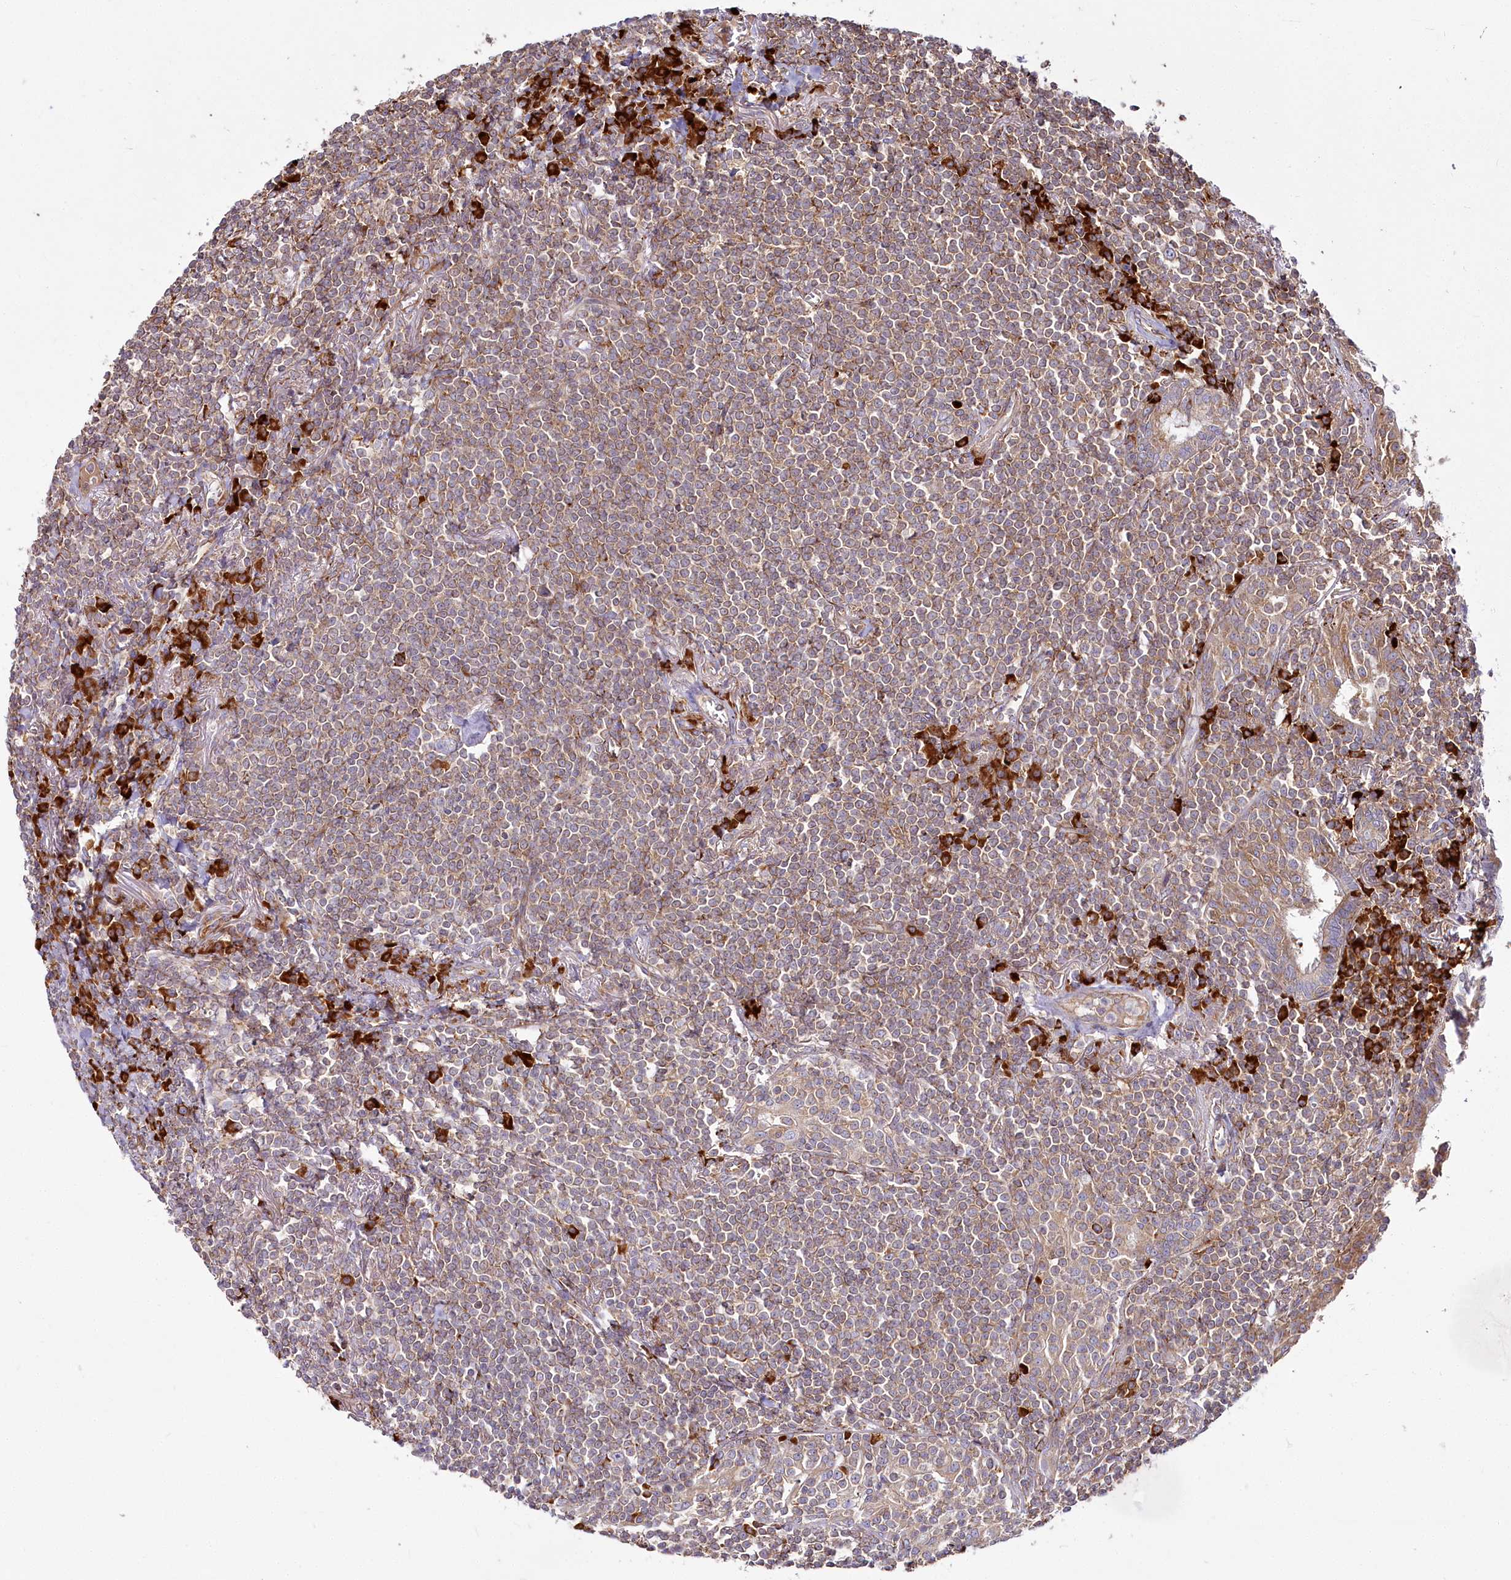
{"staining": {"intensity": "moderate", "quantity": ">75%", "location": "cytoplasmic/membranous"}, "tissue": "lymphoma", "cell_type": "Tumor cells", "image_type": "cancer", "snomed": [{"axis": "morphology", "description": "Malignant lymphoma, non-Hodgkin's type, Low grade"}, {"axis": "topography", "description": "Lung"}], "caption": "An image of human lymphoma stained for a protein demonstrates moderate cytoplasmic/membranous brown staining in tumor cells.", "gene": "POGLUT1", "patient": {"sex": "female", "age": 71}}